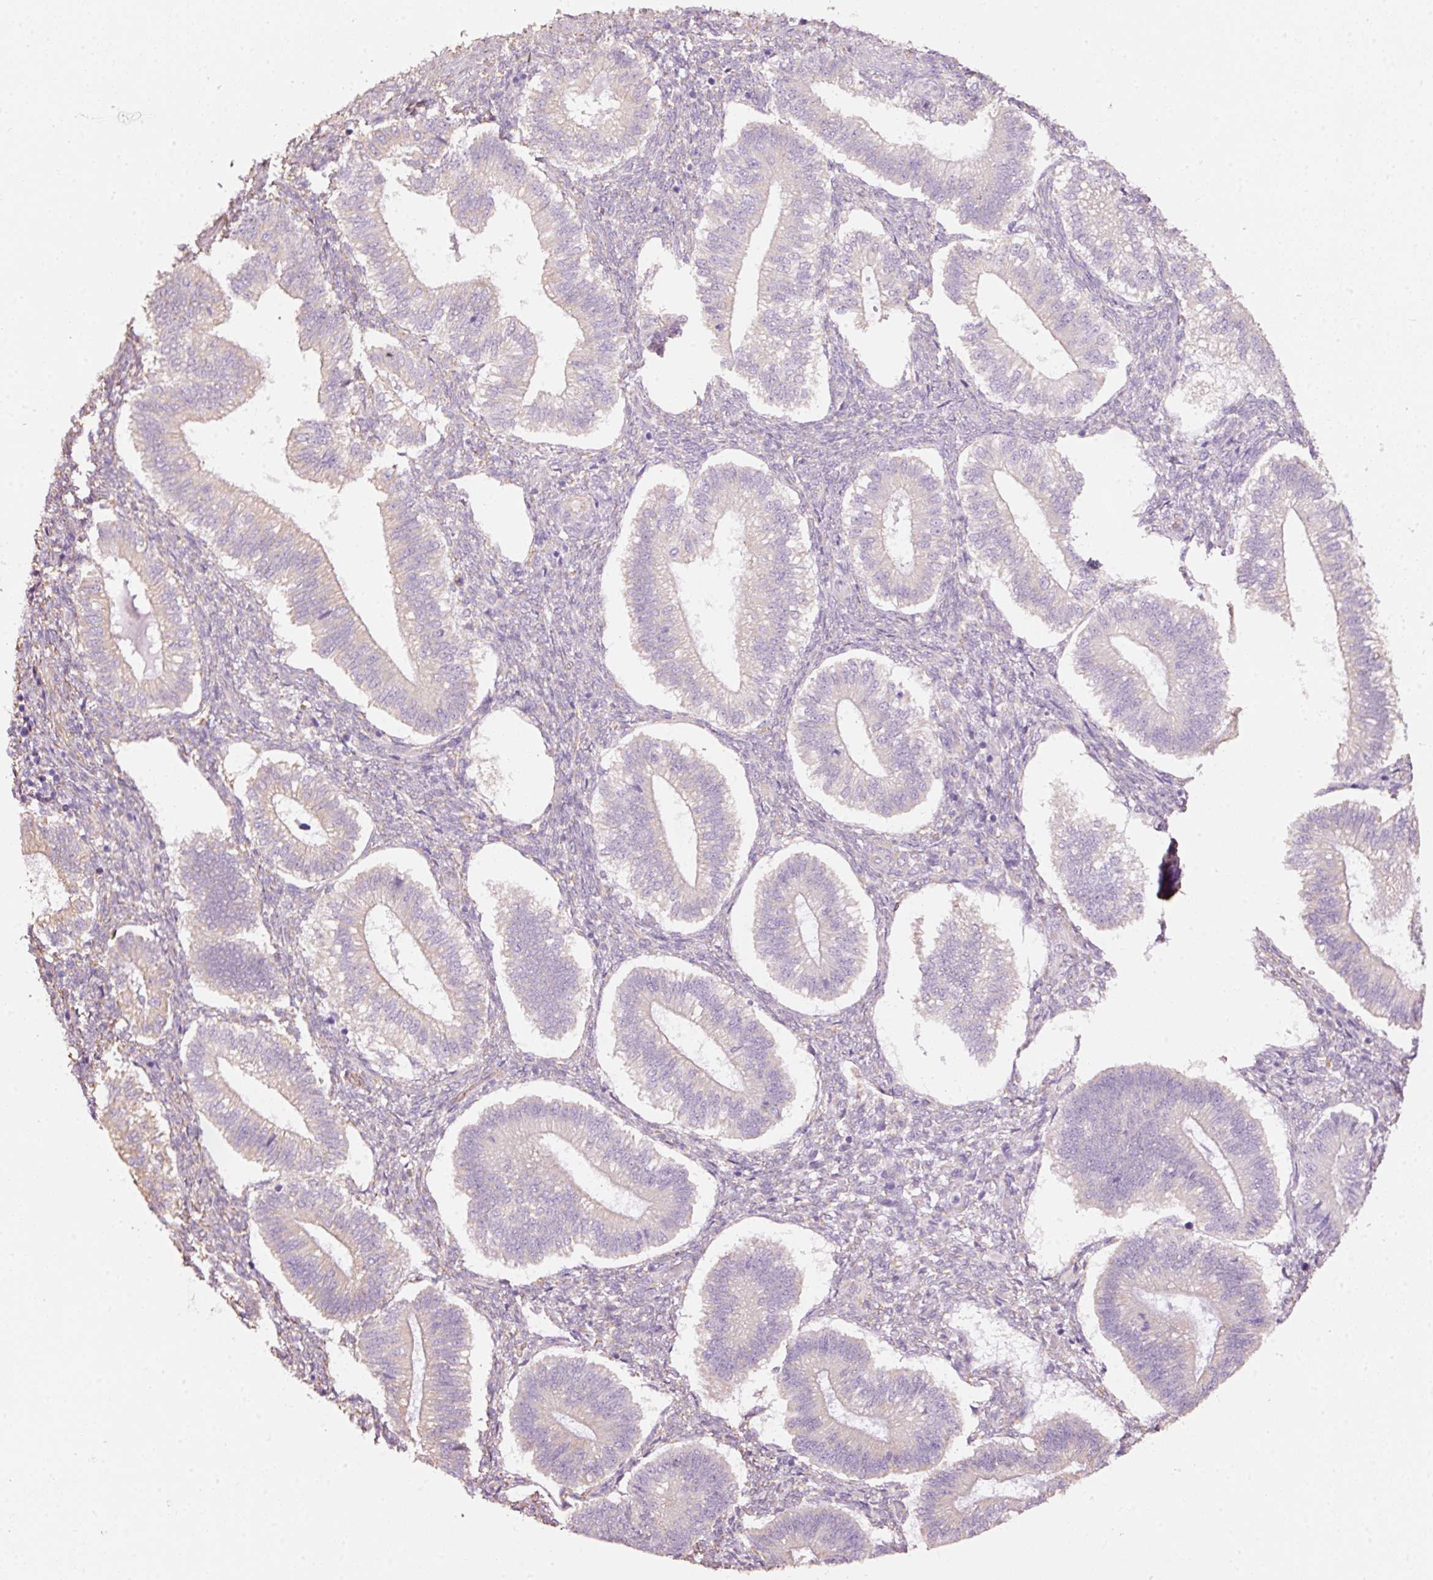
{"staining": {"intensity": "moderate", "quantity": "<25%", "location": "cytoplasmic/membranous"}, "tissue": "endometrium", "cell_type": "Cells in endometrial stroma", "image_type": "normal", "snomed": [{"axis": "morphology", "description": "Normal tissue, NOS"}, {"axis": "topography", "description": "Endometrium"}], "caption": "About <25% of cells in endometrial stroma in unremarkable endometrium display moderate cytoplasmic/membranous protein positivity as visualized by brown immunohistochemical staining.", "gene": "GCG", "patient": {"sex": "female", "age": 25}}